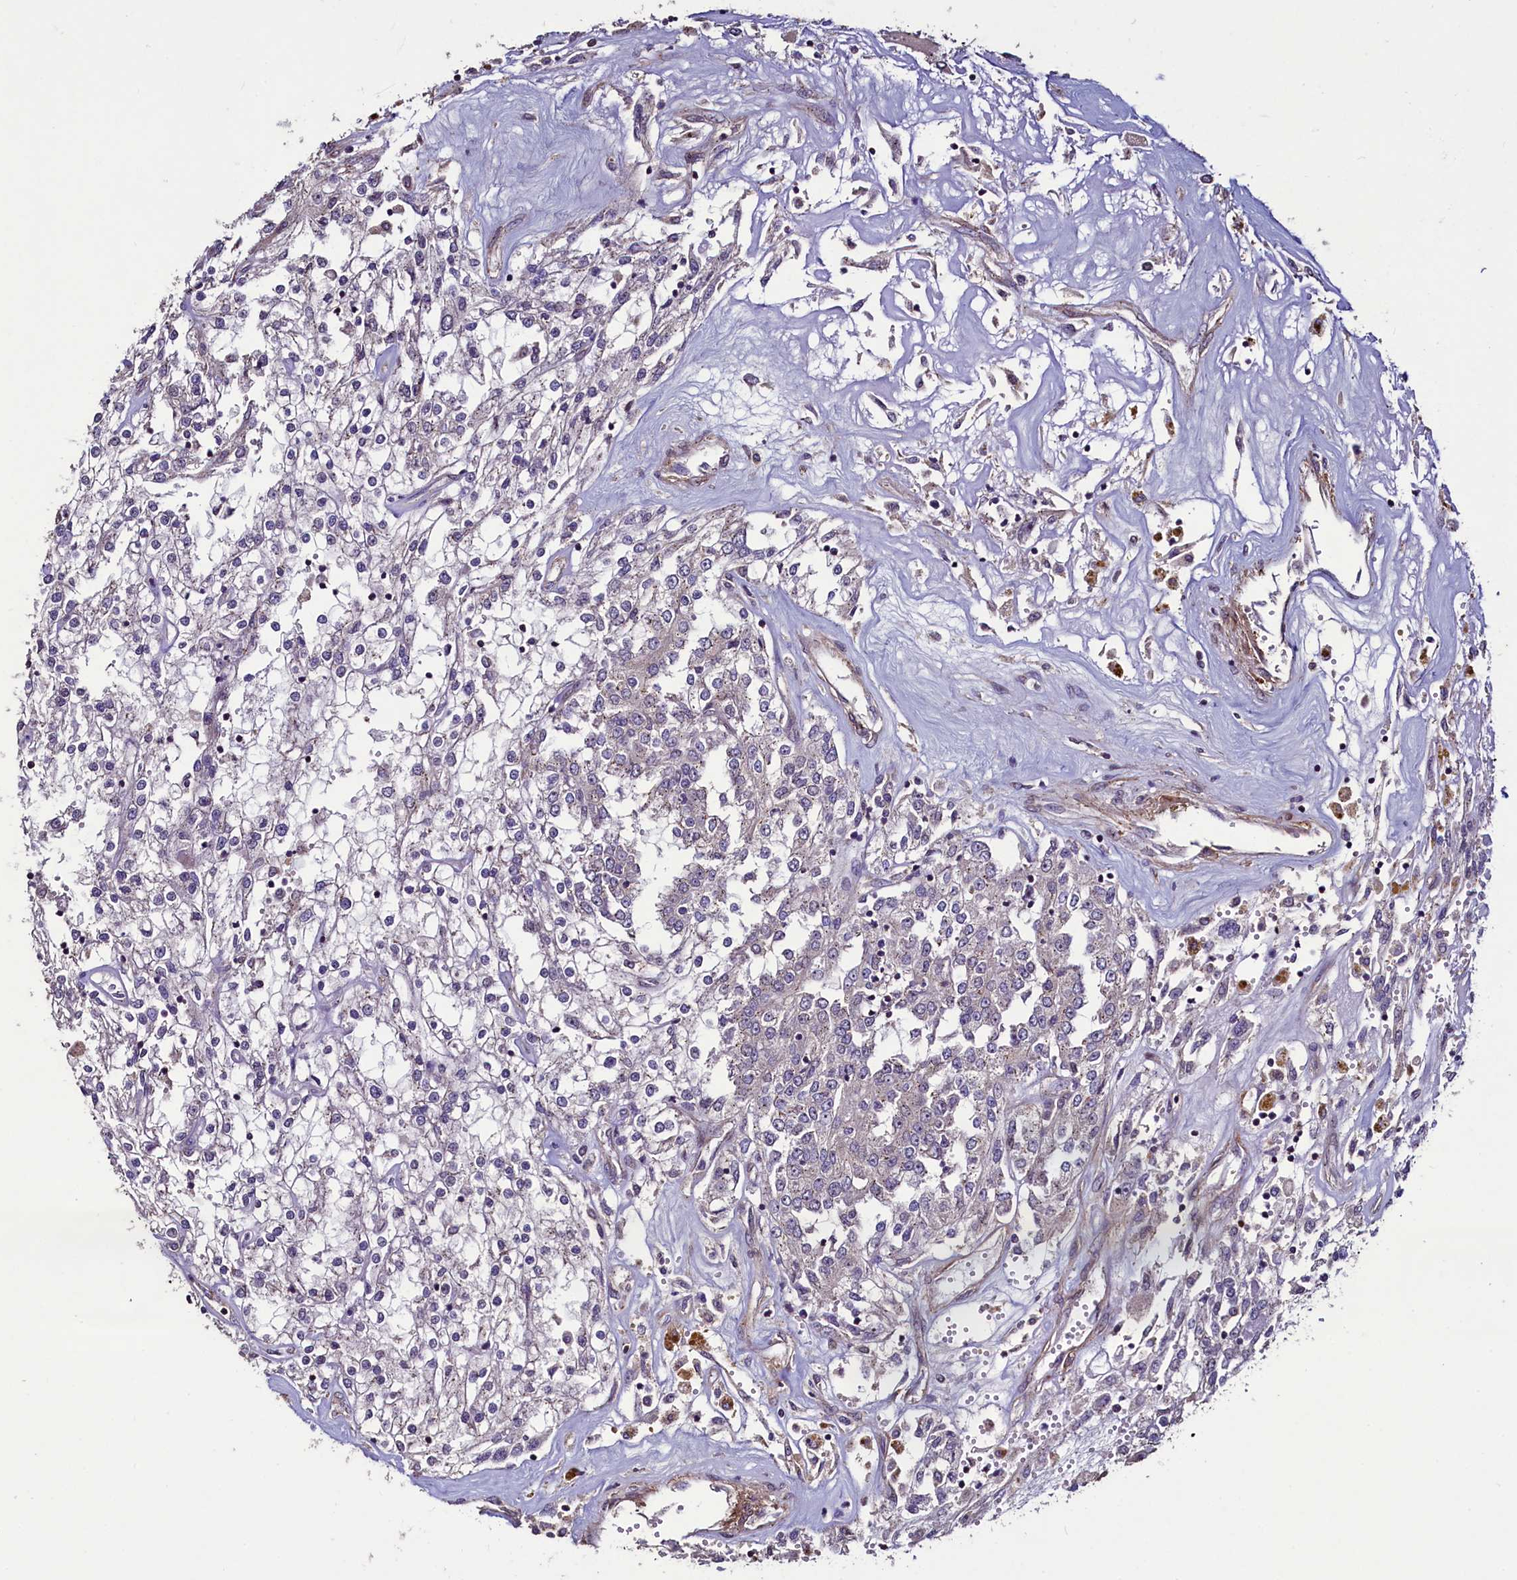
{"staining": {"intensity": "negative", "quantity": "none", "location": "none"}, "tissue": "renal cancer", "cell_type": "Tumor cells", "image_type": "cancer", "snomed": [{"axis": "morphology", "description": "Adenocarcinoma, NOS"}, {"axis": "topography", "description": "Kidney"}], "caption": "DAB immunohistochemical staining of renal cancer (adenocarcinoma) demonstrates no significant expression in tumor cells.", "gene": "PALM", "patient": {"sex": "female", "age": 52}}